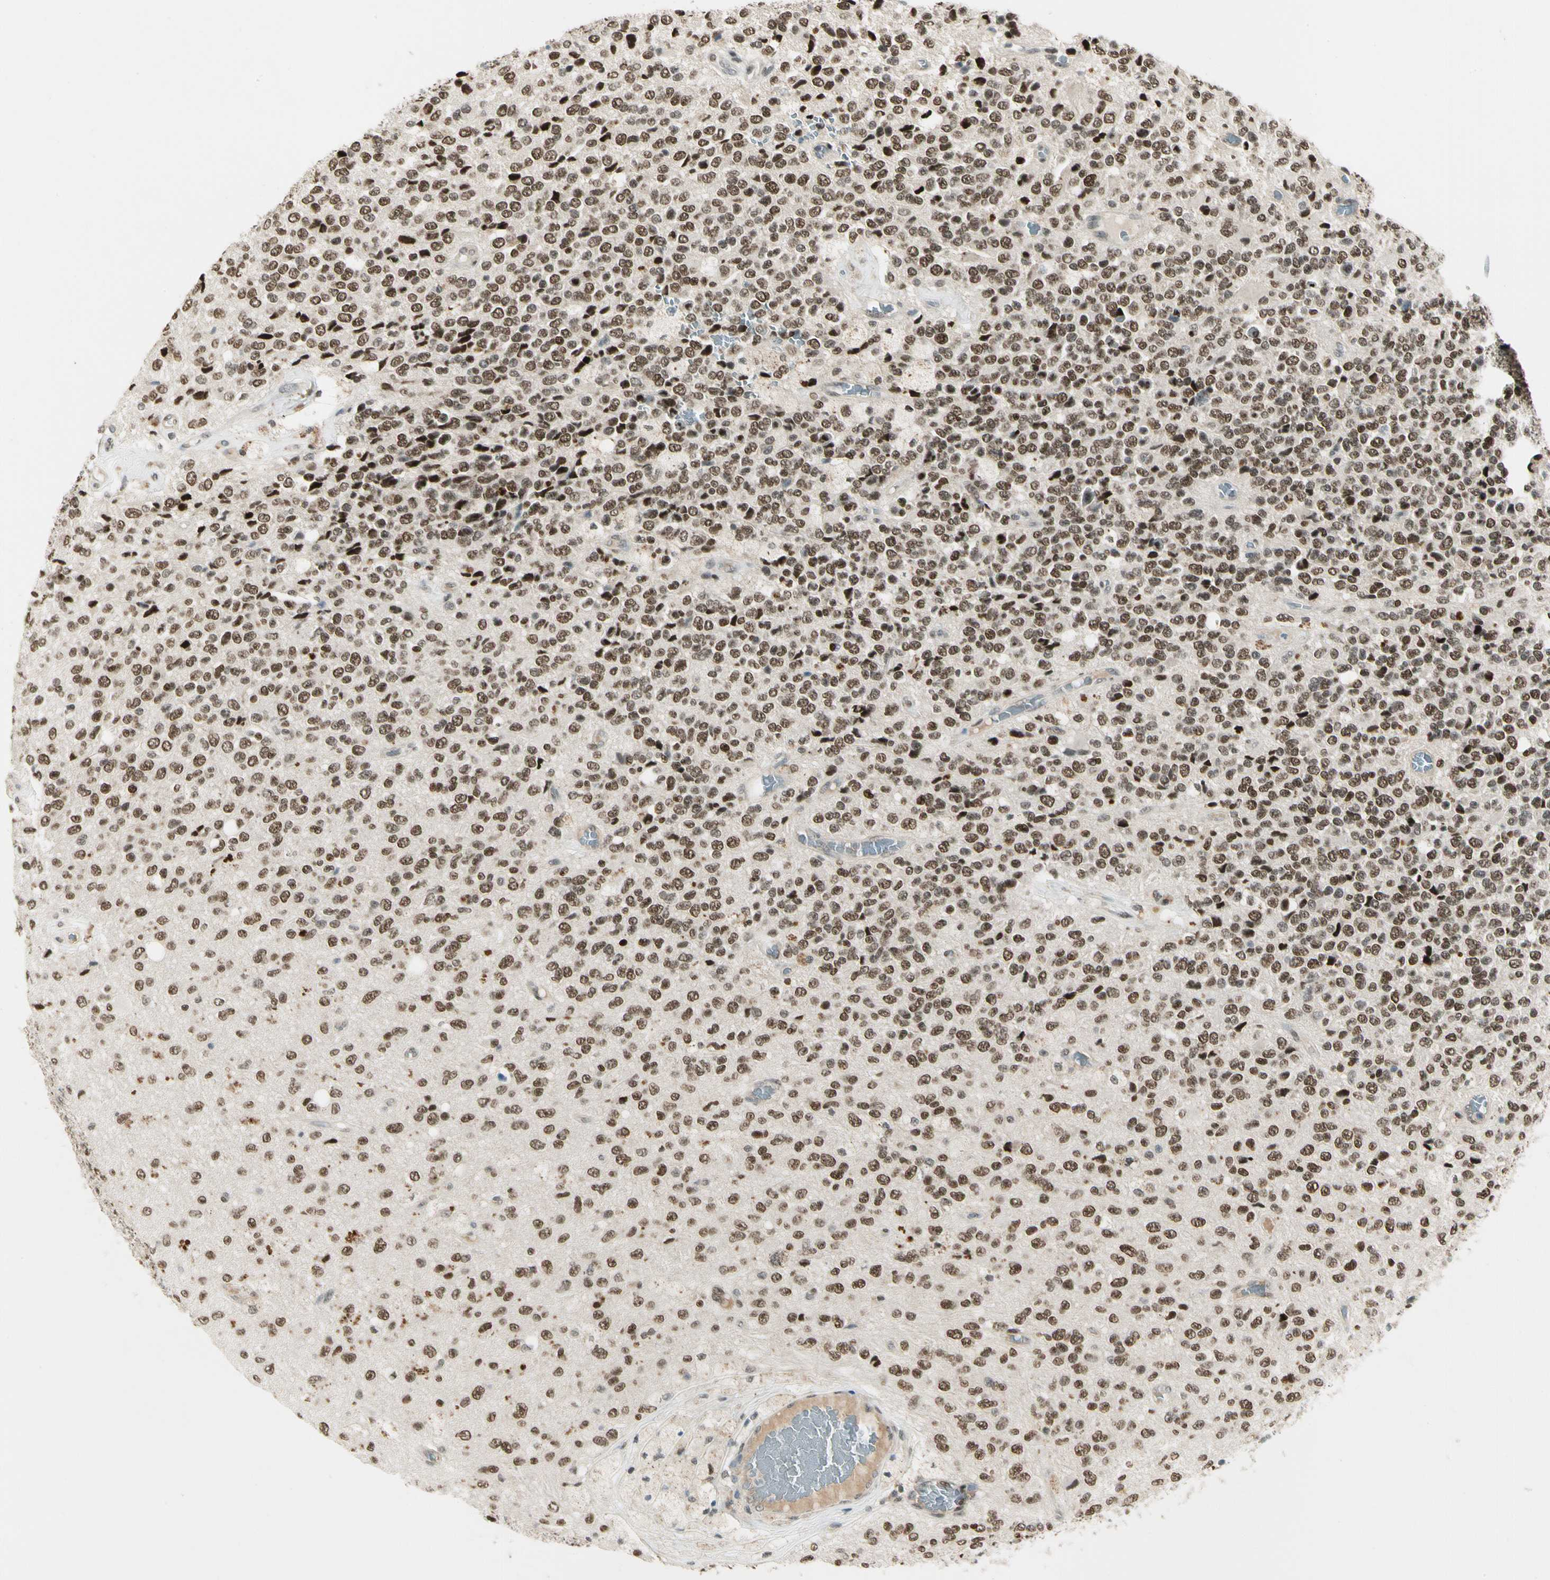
{"staining": {"intensity": "strong", "quantity": ">75%", "location": "nuclear"}, "tissue": "glioma", "cell_type": "Tumor cells", "image_type": "cancer", "snomed": [{"axis": "morphology", "description": "Glioma, malignant, High grade"}, {"axis": "topography", "description": "pancreas cauda"}], "caption": "The image exhibits a brown stain indicating the presence of a protein in the nuclear of tumor cells in glioma.", "gene": "GTF3A", "patient": {"sex": "male", "age": 60}}